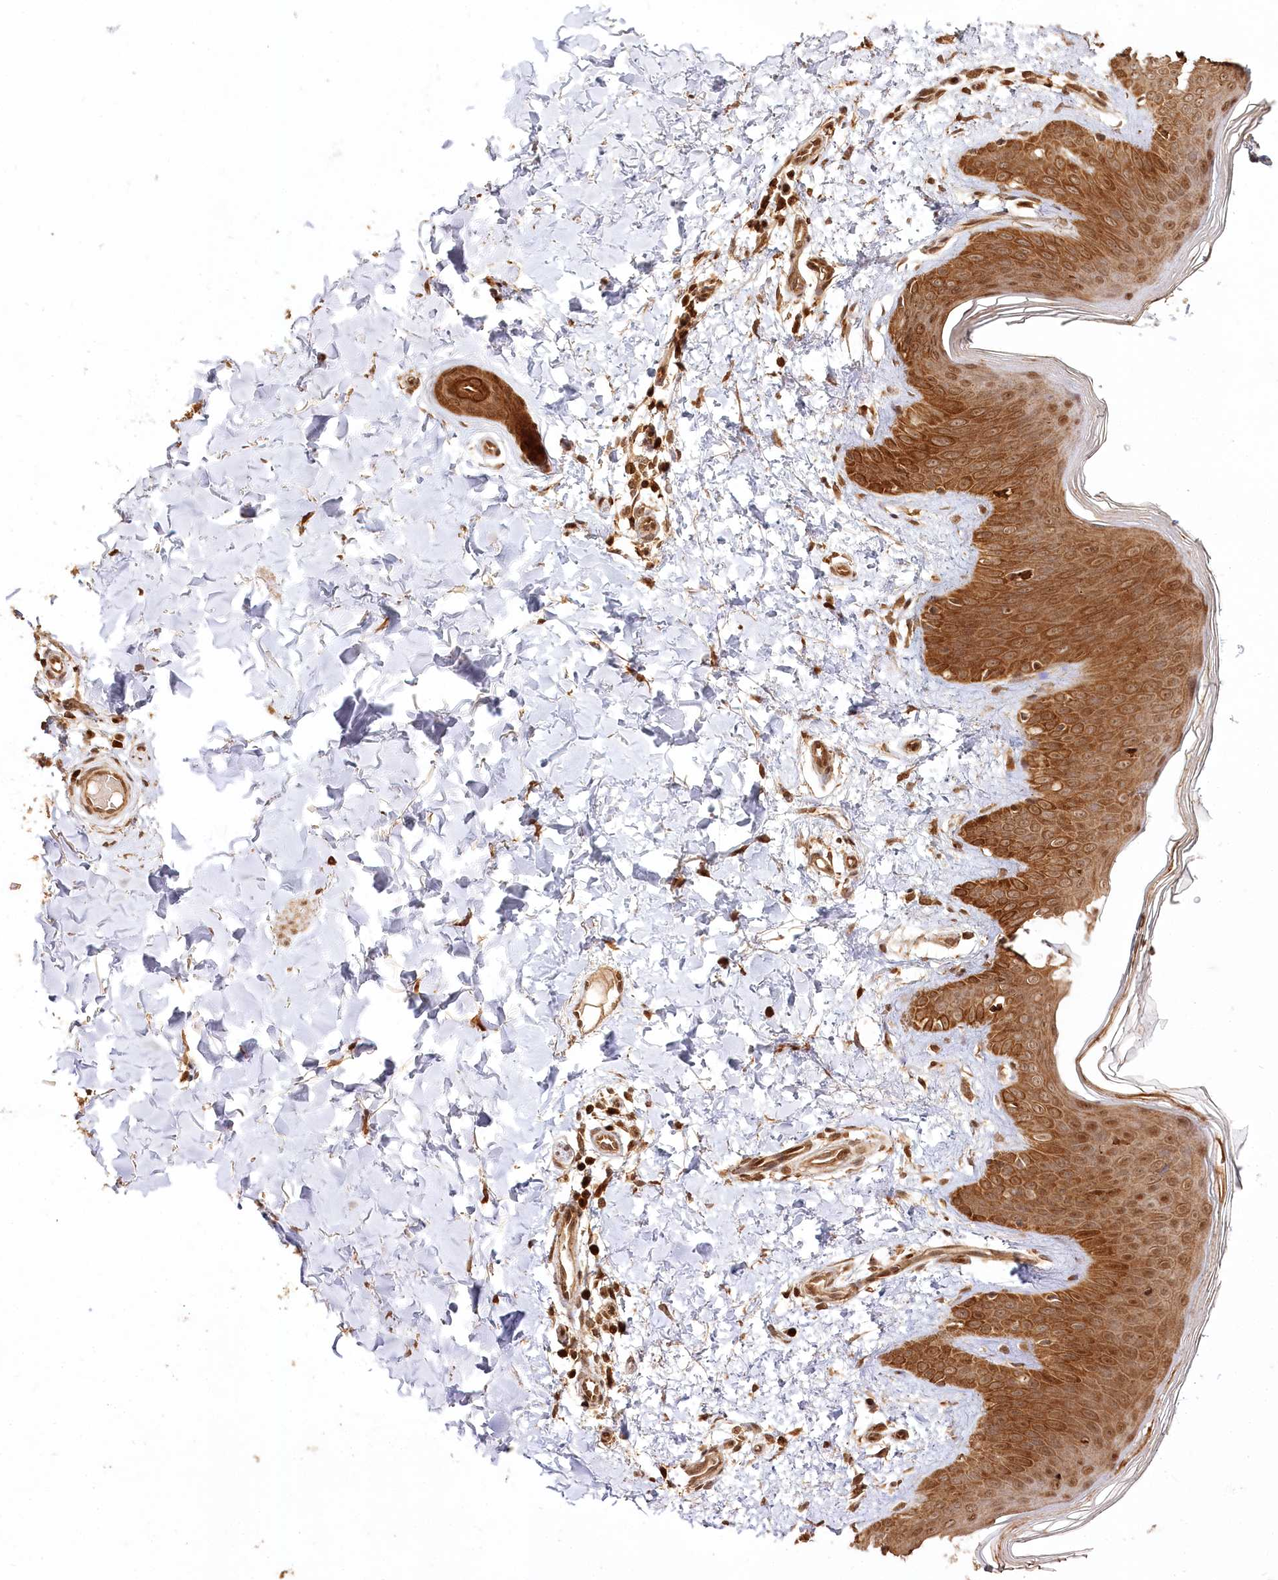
{"staining": {"intensity": "strong", "quantity": ">75%", "location": "cytoplasmic/membranous,nuclear"}, "tissue": "skin", "cell_type": "Fibroblasts", "image_type": "normal", "snomed": [{"axis": "morphology", "description": "Normal tissue, NOS"}, {"axis": "topography", "description": "Skin"}], "caption": "Skin stained for a protein (brown) demonstrates strong cytoplasmic/membranous,nuclear positive positivity in about >75% of fibroblasts.", "gene": "ULK2", "patient": {"sex": "male", "age": 36}}